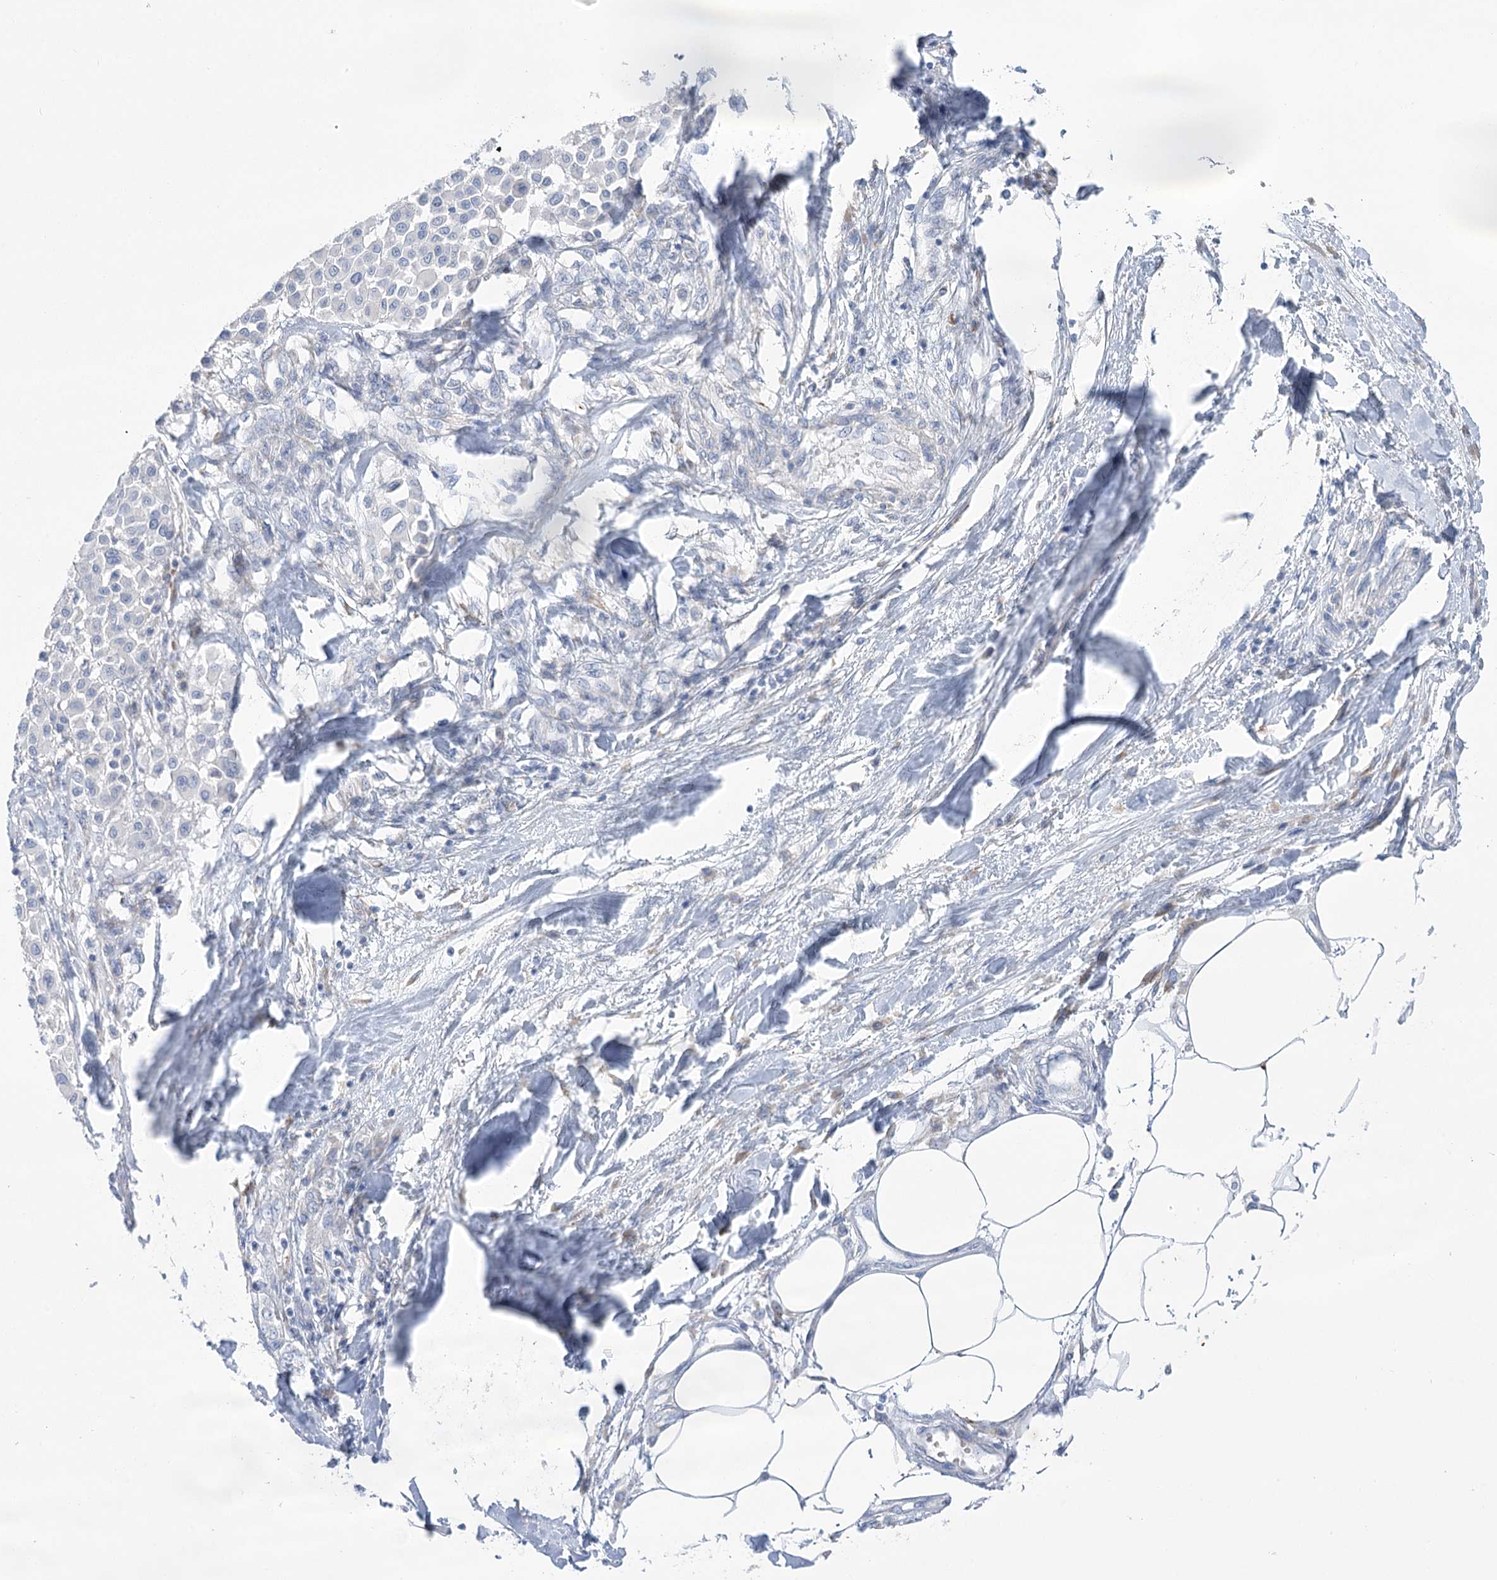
{"staining": {"intensity": "negative", "quantity": "none", "location": "none"}, "tissue": "melanoma", "cell_type": "Tumor cells", "image_type": "cancer", "snomed": [{"axis": "morphology", "description": "Malignant melanoma, Metastatic site"}, {"axis": "topography", "description": "Soft tissue"}], "caption": "A histopathology image of melanoma stained for a protein exhibits no brown staining in tumor cells.", "gene": "SIAE", "patient": {"sex": "male", "age": 41}}